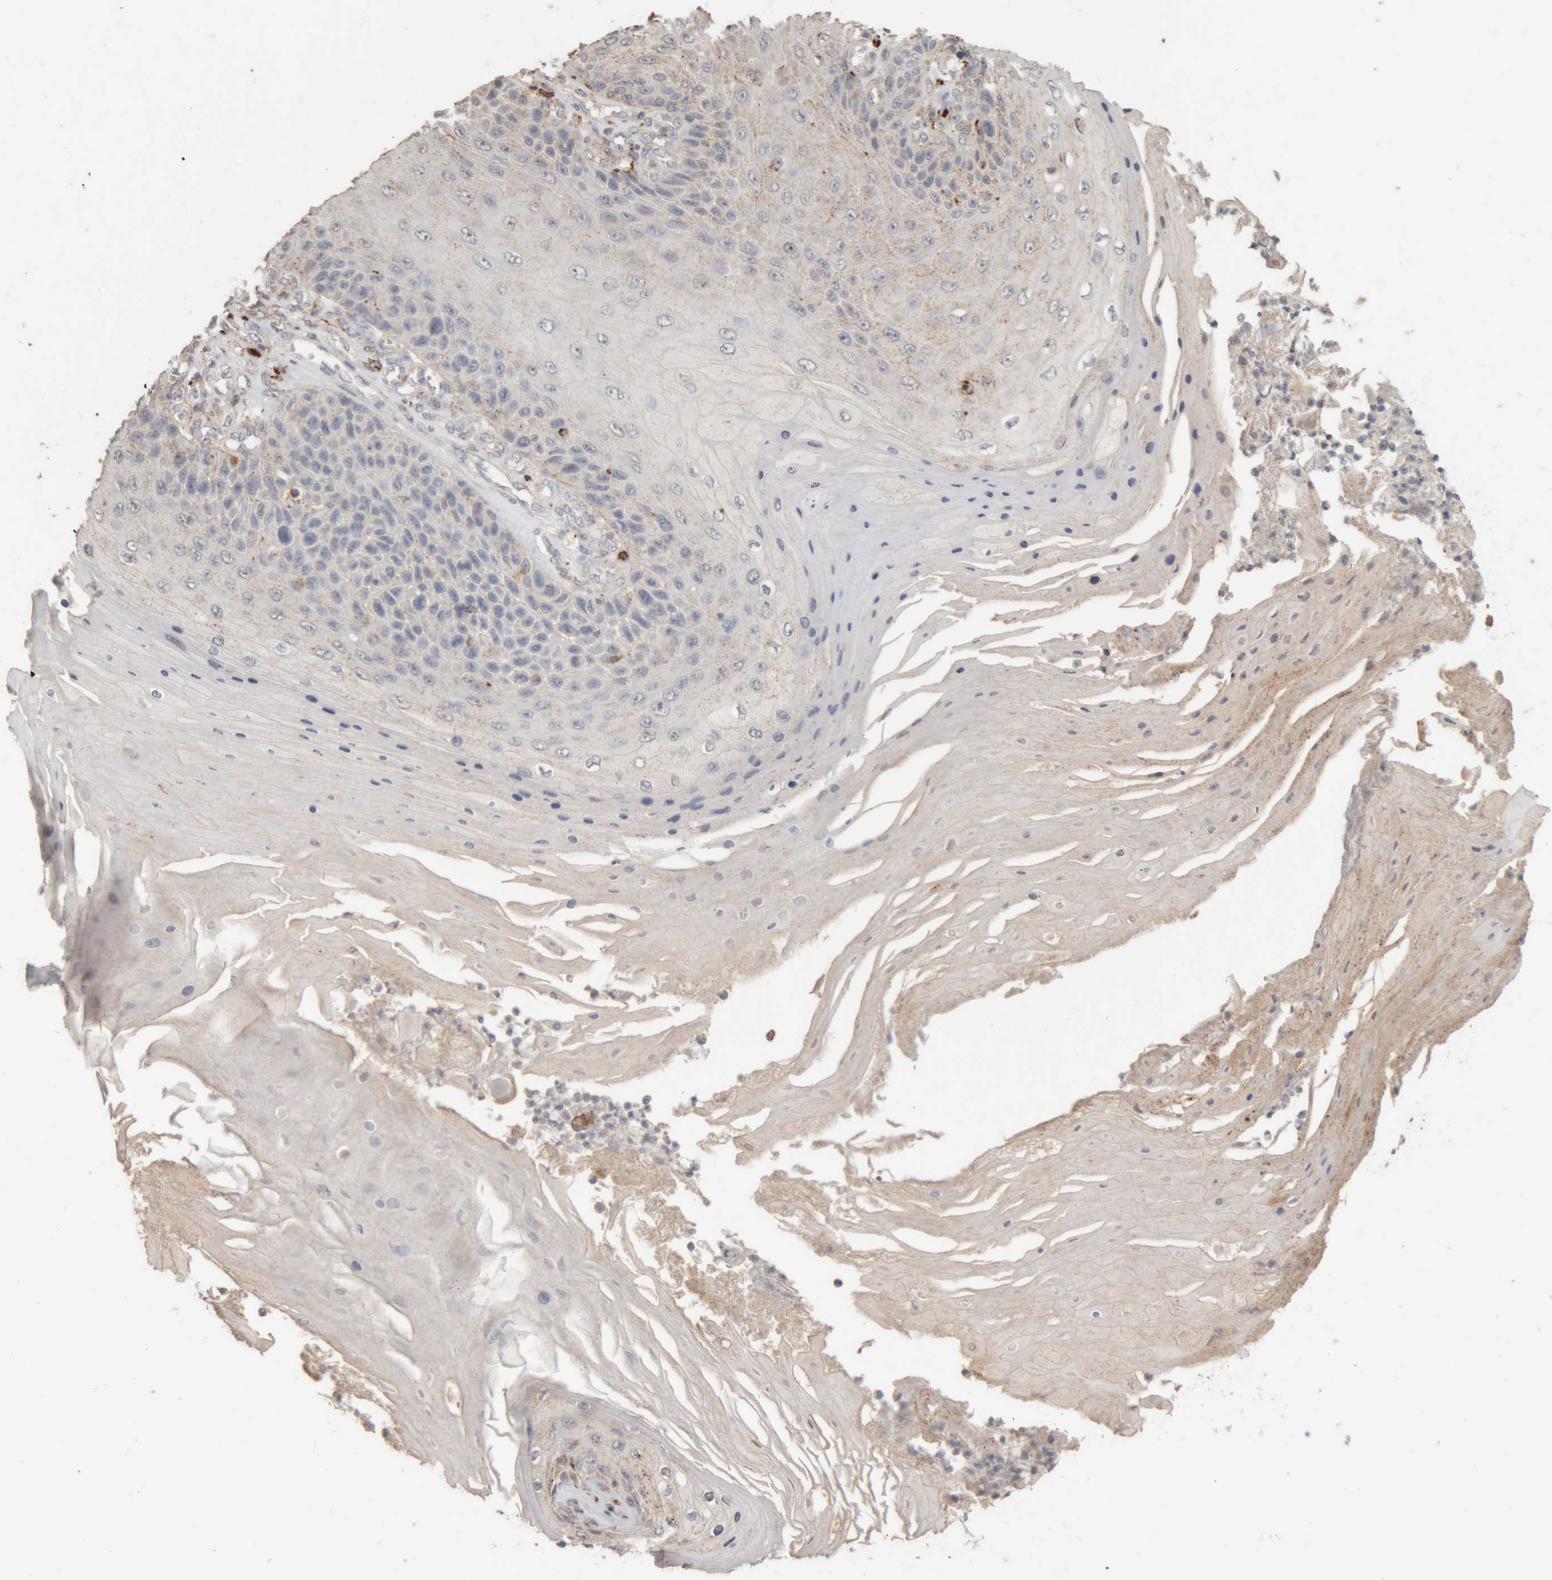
{"staining": {"intensity": "negative", "quantity": "none", "location": "none"}, "tissue": "skin cancer", "cell_type": "Tumor cells", "image_type": "cancer", "snomed": [{"axis": "morphology", "description": "Squamous cell carcinoma, NOS"}, {"axis": "topography", "description": "Skin"}], "caption": "DAB immunohistochemical staining of squamous cell carcinoma (skin) exhibits no significant positivity in tumor cells.", "gene": "ARSA", "patient": {"sex": "female", "age": 88}}